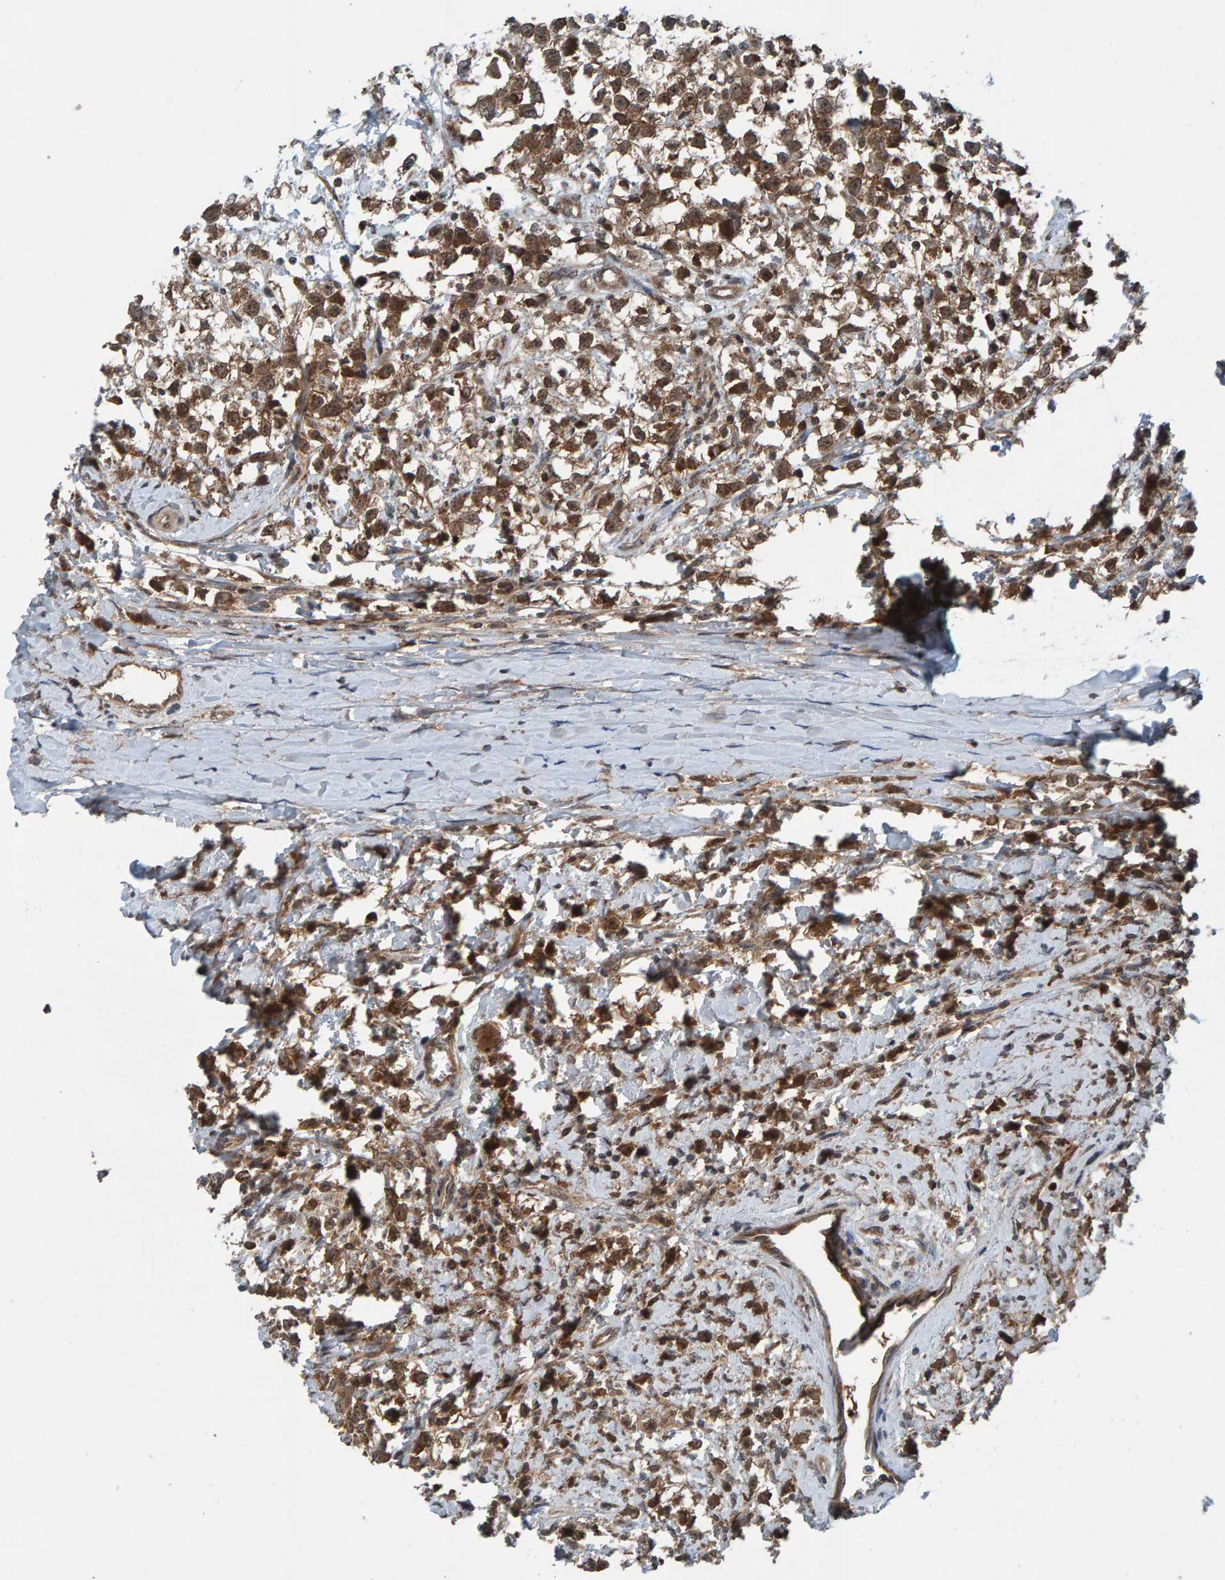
{"staining": {"intensity": "moderate", "quantity": ">75%", "location": "cytoplasmic/membranous"}, "tissue": "testis cancer", "cell_type": "Tumor cells", "image_type": "cancer", "snomed": [{"axis": "morphology", "description": "Seminoma, NOS"}, {"axis": "morphology", "description": "Carcinoma, Embryonal, NOS"}, {"axis": "topography", "description": "Testis"}], "caption": "Human testis cancer (seminoma) stained with a brown dye shows moderate cytoplasmic/membranous positive positivity in about >75% of tumor cells.", "gene": "CUEDC1", "patient": {"sex": "male", "age": 51}}